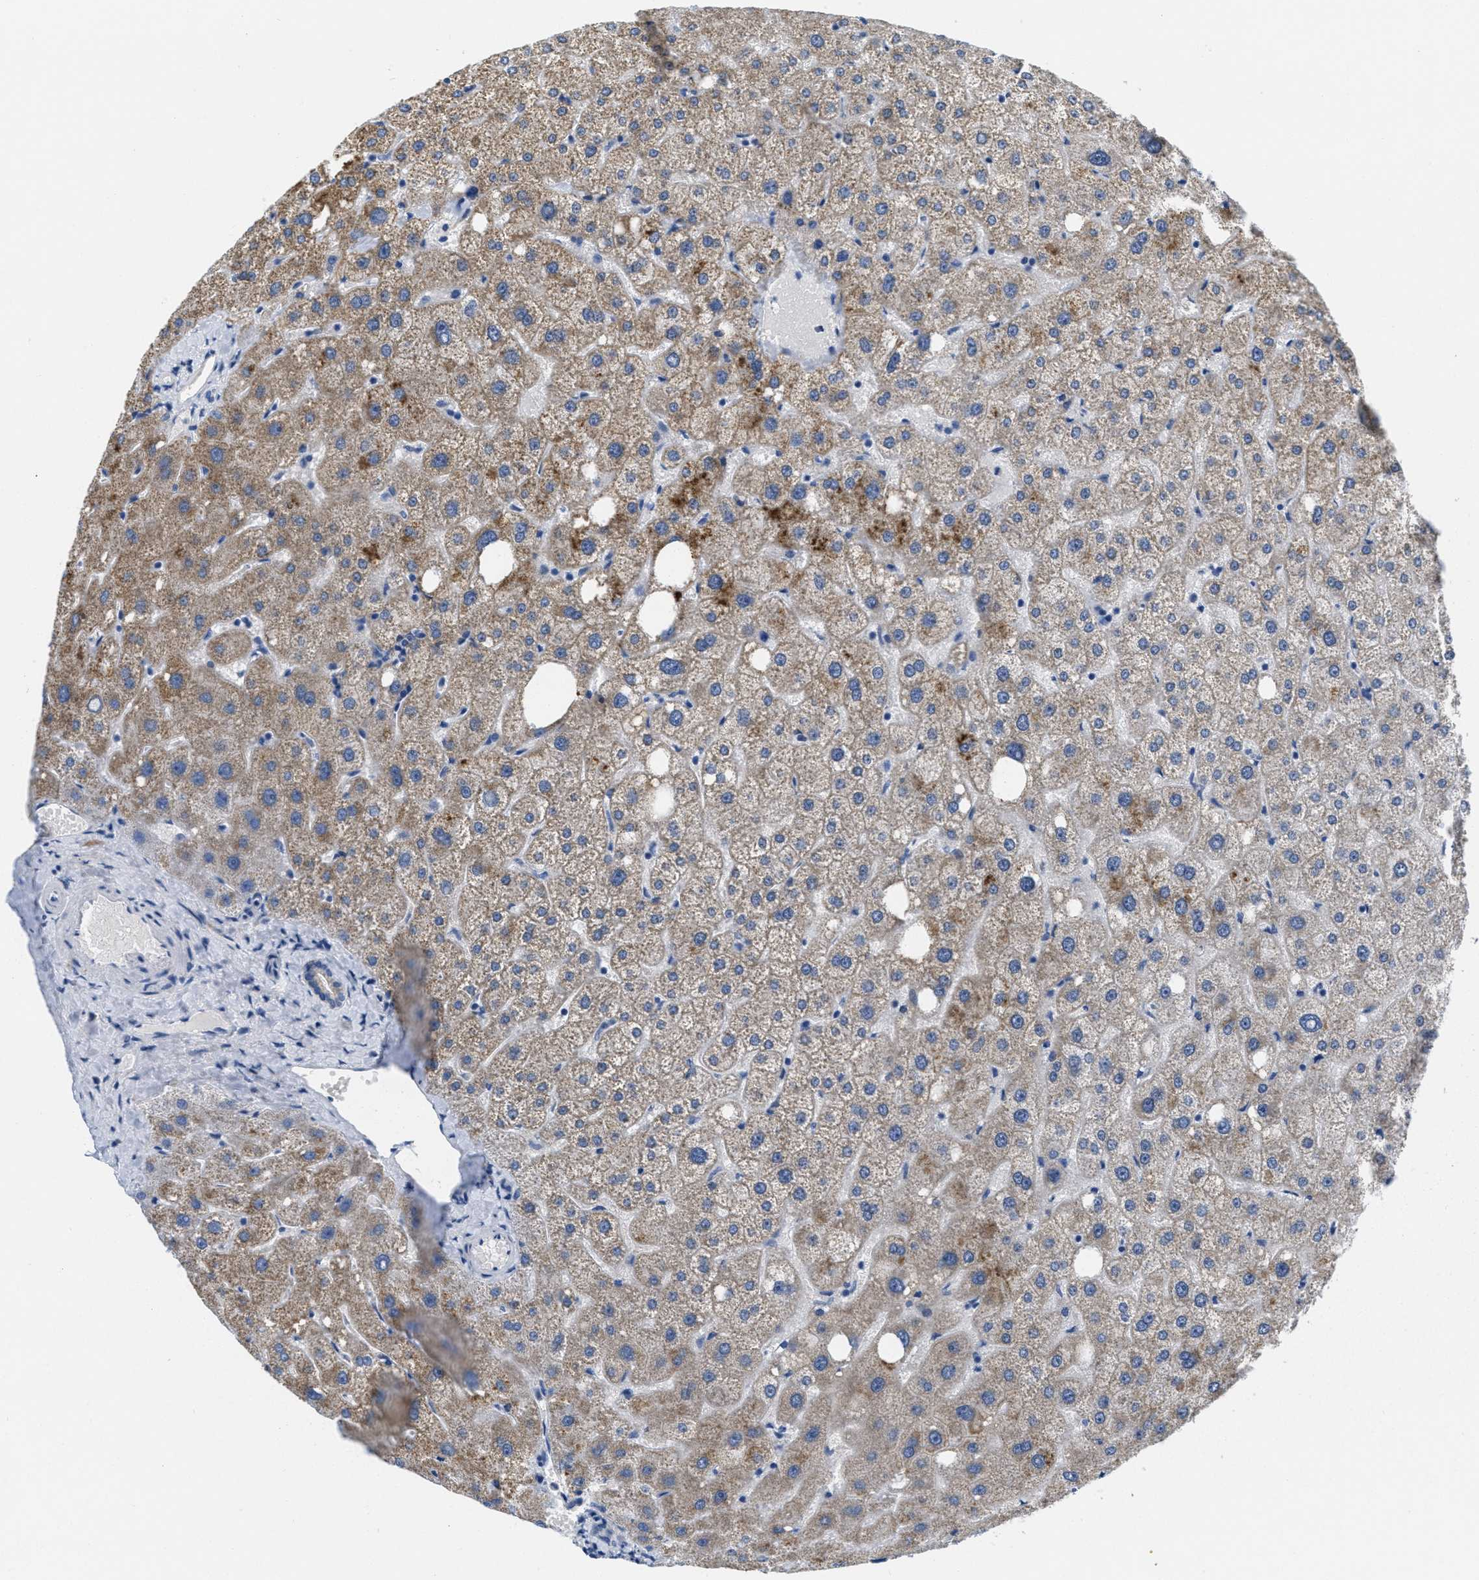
{"staining": {"intensity": "weak", "quantity": "<25%", "location": "cytoplasmic/membranous"}, "tissue": "liver", "cell_type": "Cholangiocytes", "image_type": "normal", "snomed": [{"axis": "morphology", "description": "Normal tissue, NOS"}, {"axis": "topography", "description": "Liver"}], "caption": "Immunohistochemical staining of normal human liver exhibits no significant staining in cholangiocytes.", "gene": "KCNJ5", "patient": {"sex": "male", "age": 73}}